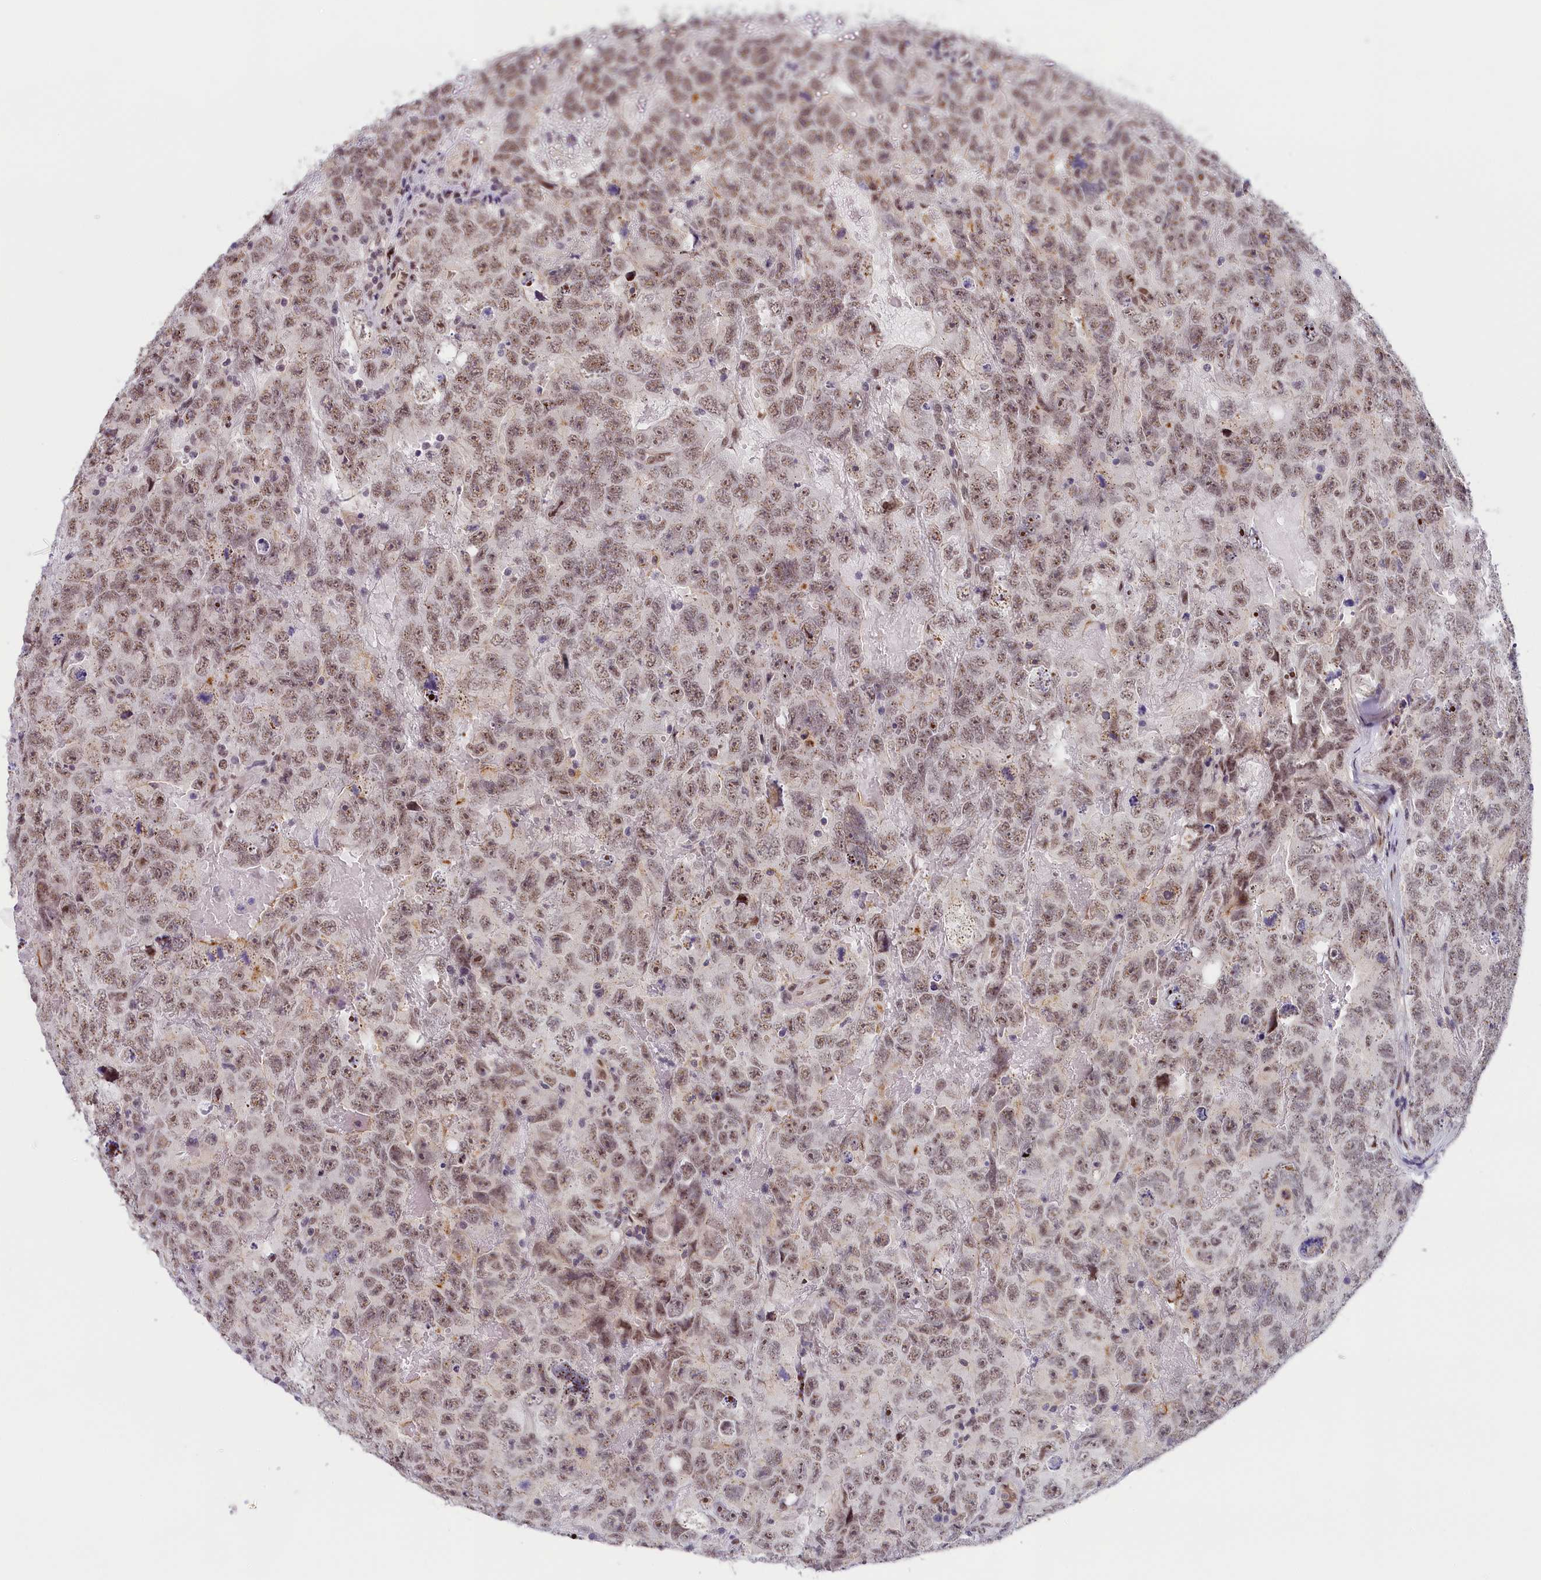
{"staining": {"intensity": "moderate", "quantity": ">75%", "location": "nuclear"}, "tissue": "testis cancer", "cell_type": "Tumor cells", "image_type": "cancer", "snomed": [{"axis": "morphology", "description": "Carcinoma, Embryonal, NOS"}, {"axis": "topography", "description": "Testis"}], "caption": "Immunohistochemical staining of testis embryonal carcinoma displays moderate nuclear protein positivity in approximately >75% of tumor cells.", "gene": "SEC31B", "patient": {"sex": "male", "age": 45}}